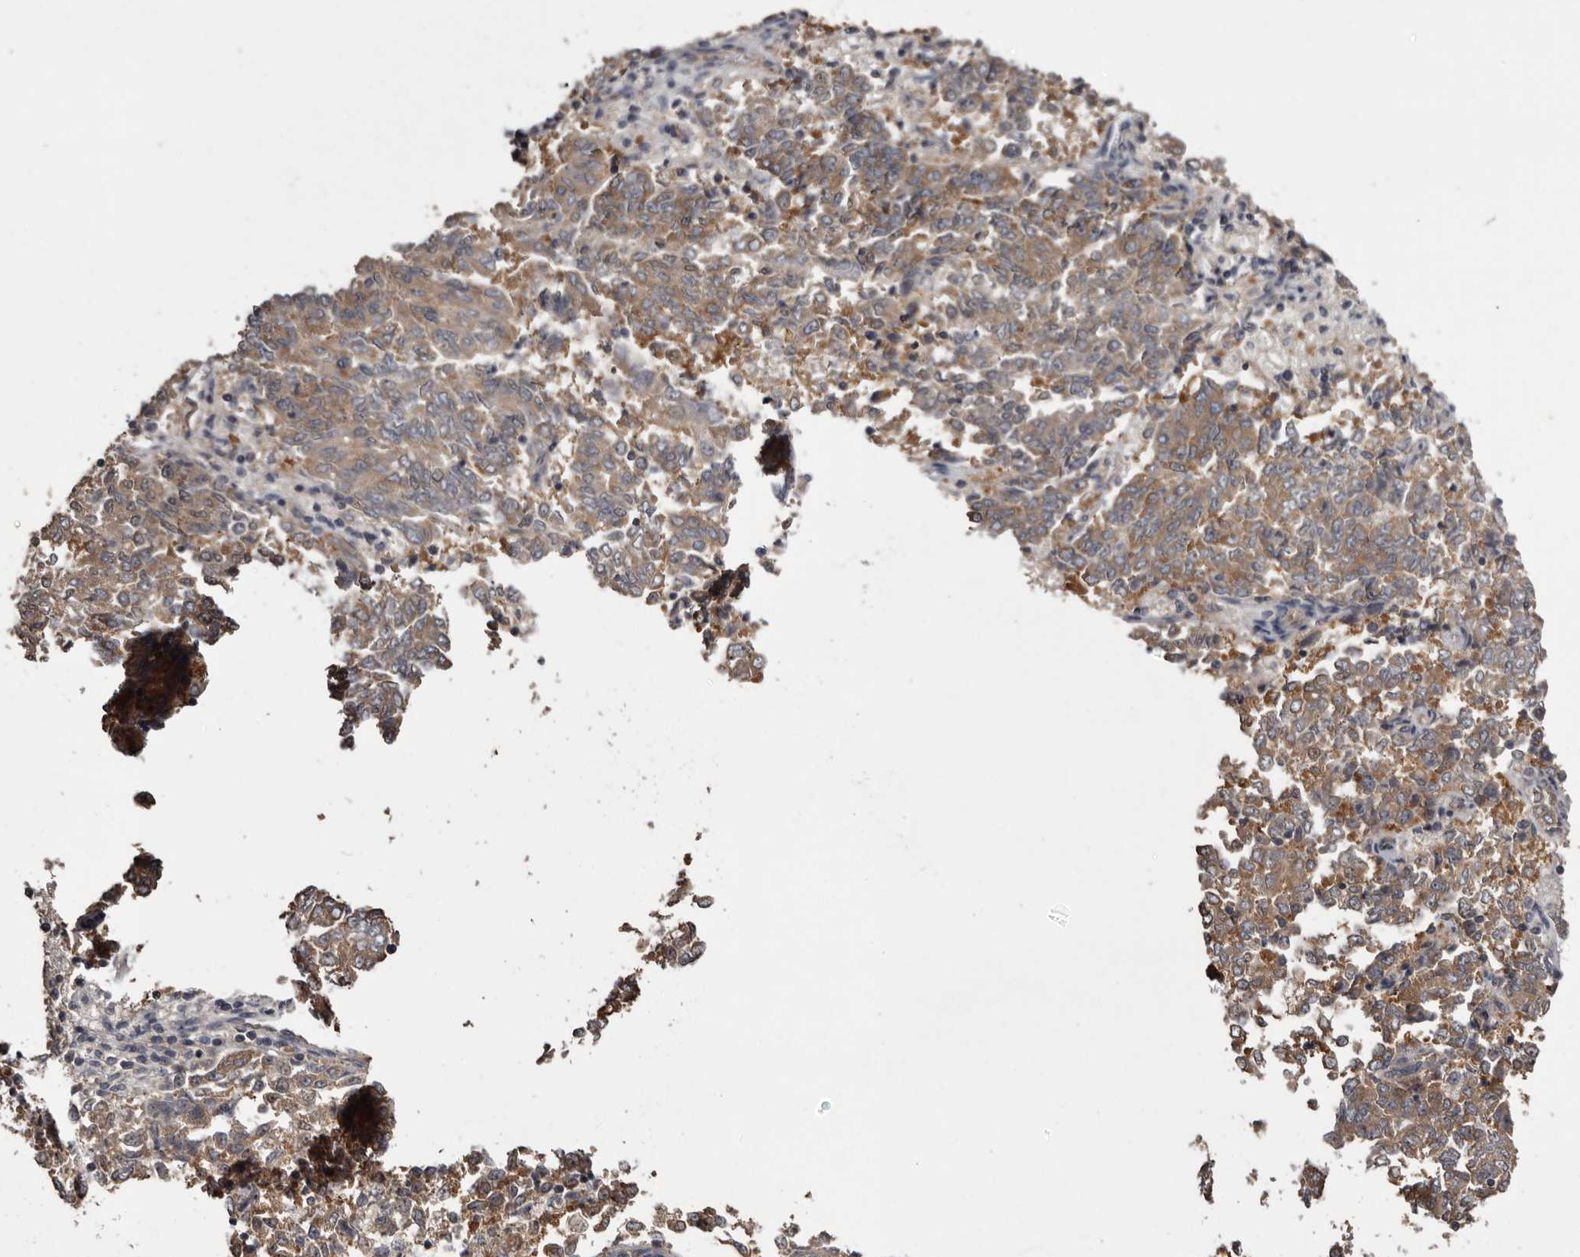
{"staining": {"intensity": "weak", "quantity": ">75%", "location": "cytoplasmic/membranous"}, "tissue": "endometrial cancer", "cell_type": "Tumor cells", "image_type": "cancer", "snomed": [{"axis": "morphology", "description": "Adenocarcinoma, NOS"}, {"axis": "topography", "description": "Endometrium"}], "caption": "This image reveals immunohistochemistry (IHC) staining of endometrial adenocarcinoma, with low weak cytoplasmic/membranous expression in about >75% of tumor cells.", "gene": "DARS1", "patient": {"sex": "female", "age": 80}}